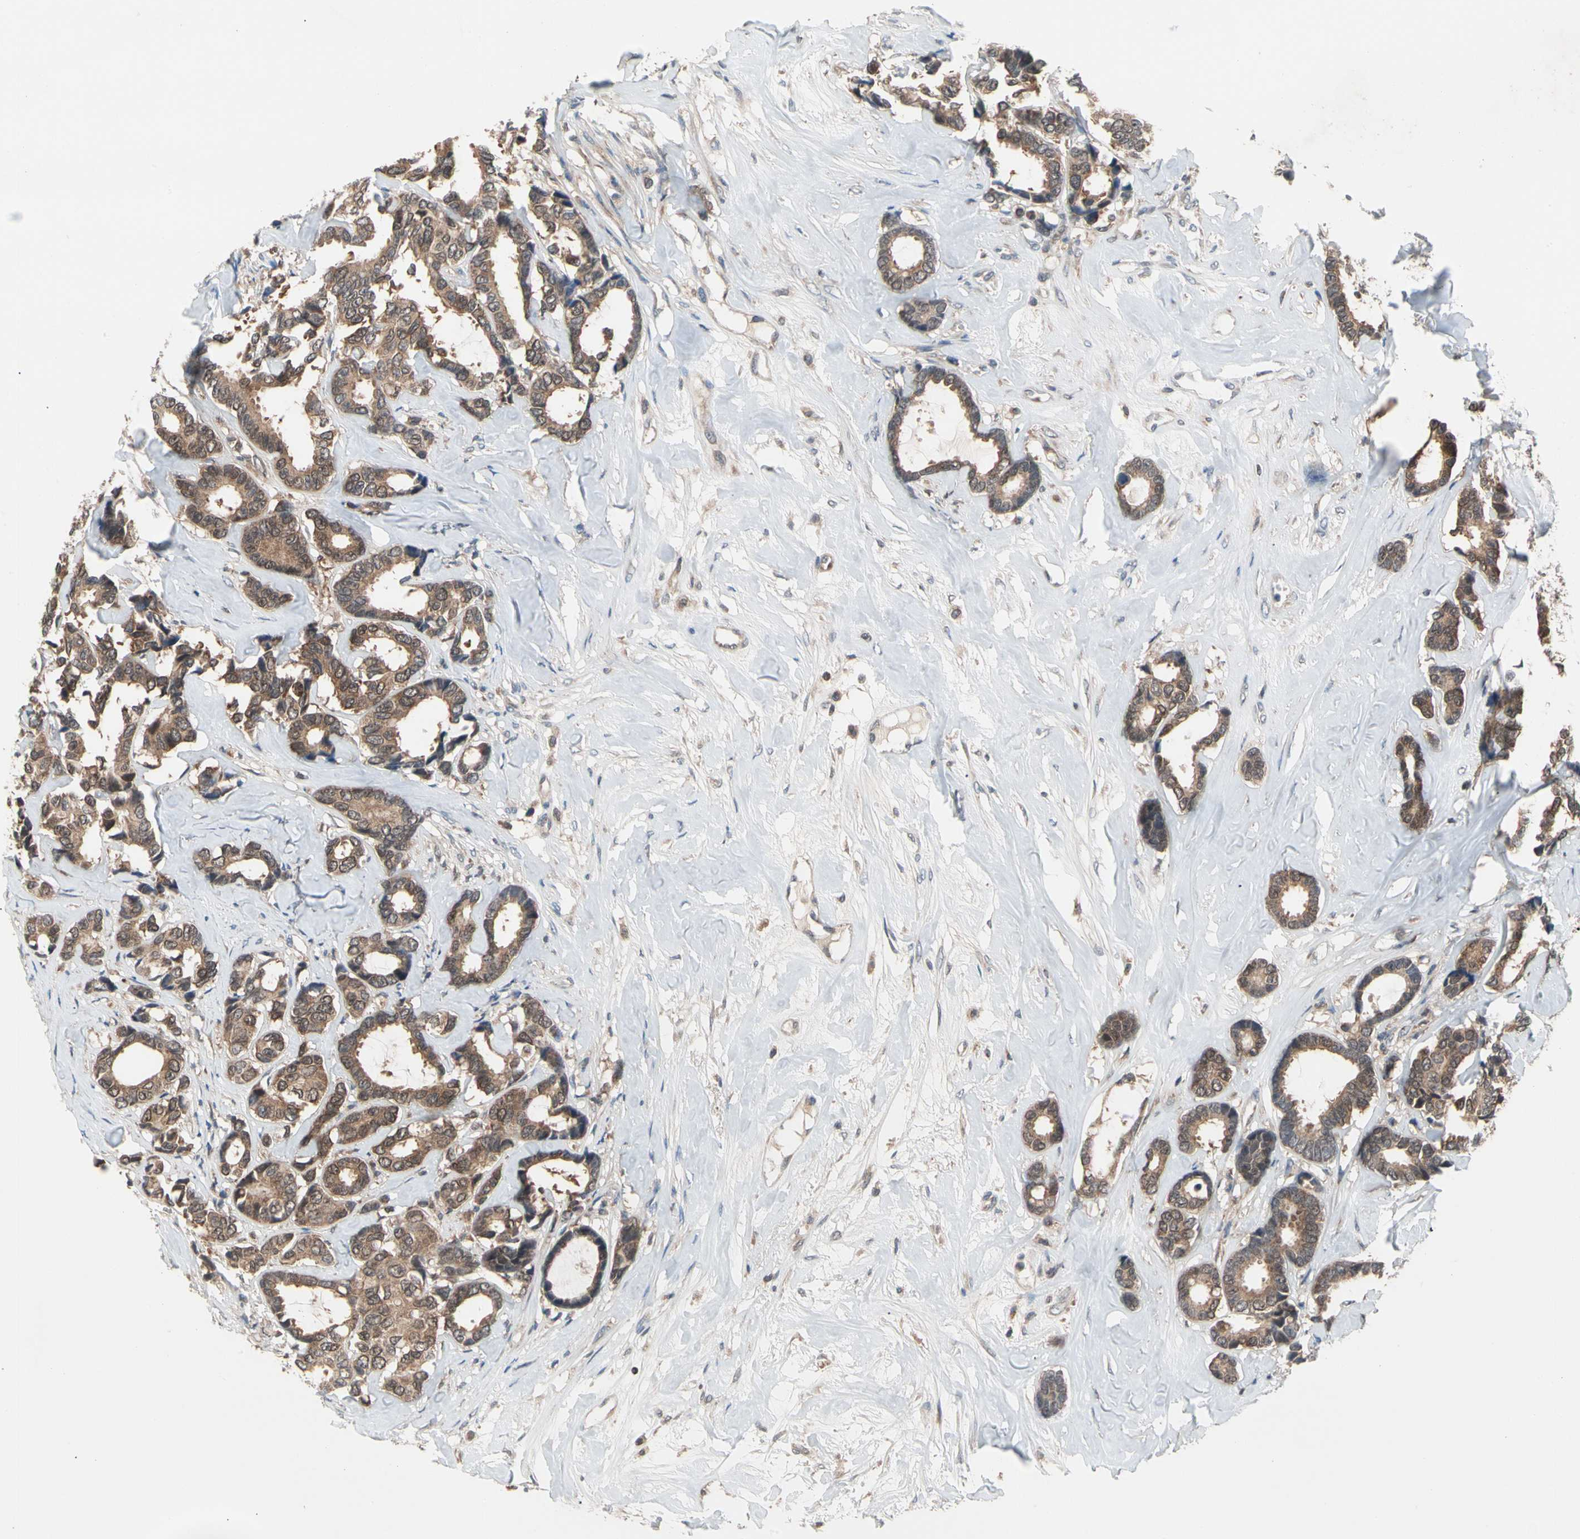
{"staining": {"intensity": "moderate", "quantity": ">75%", "location": "cytoplasmic/membranous"}, "tissue": "breast cancer", "cell_type": "Tumor cells", "image_type": "cancer", "snomed": [{"axis": "morphology", "description": "Duct carcinoma"}, {"axis": "topography", "description": "Breast"}], "caption": "Moderate cytoplasmic/membranous positivity for a protein is identified in approximately >75% of tumor cells of breast cancer (infiltrating ductal carcinoma) using immunohistochemistry.", "gene": "MTHFS", "patient": {"sex": "female", "age": 87}}